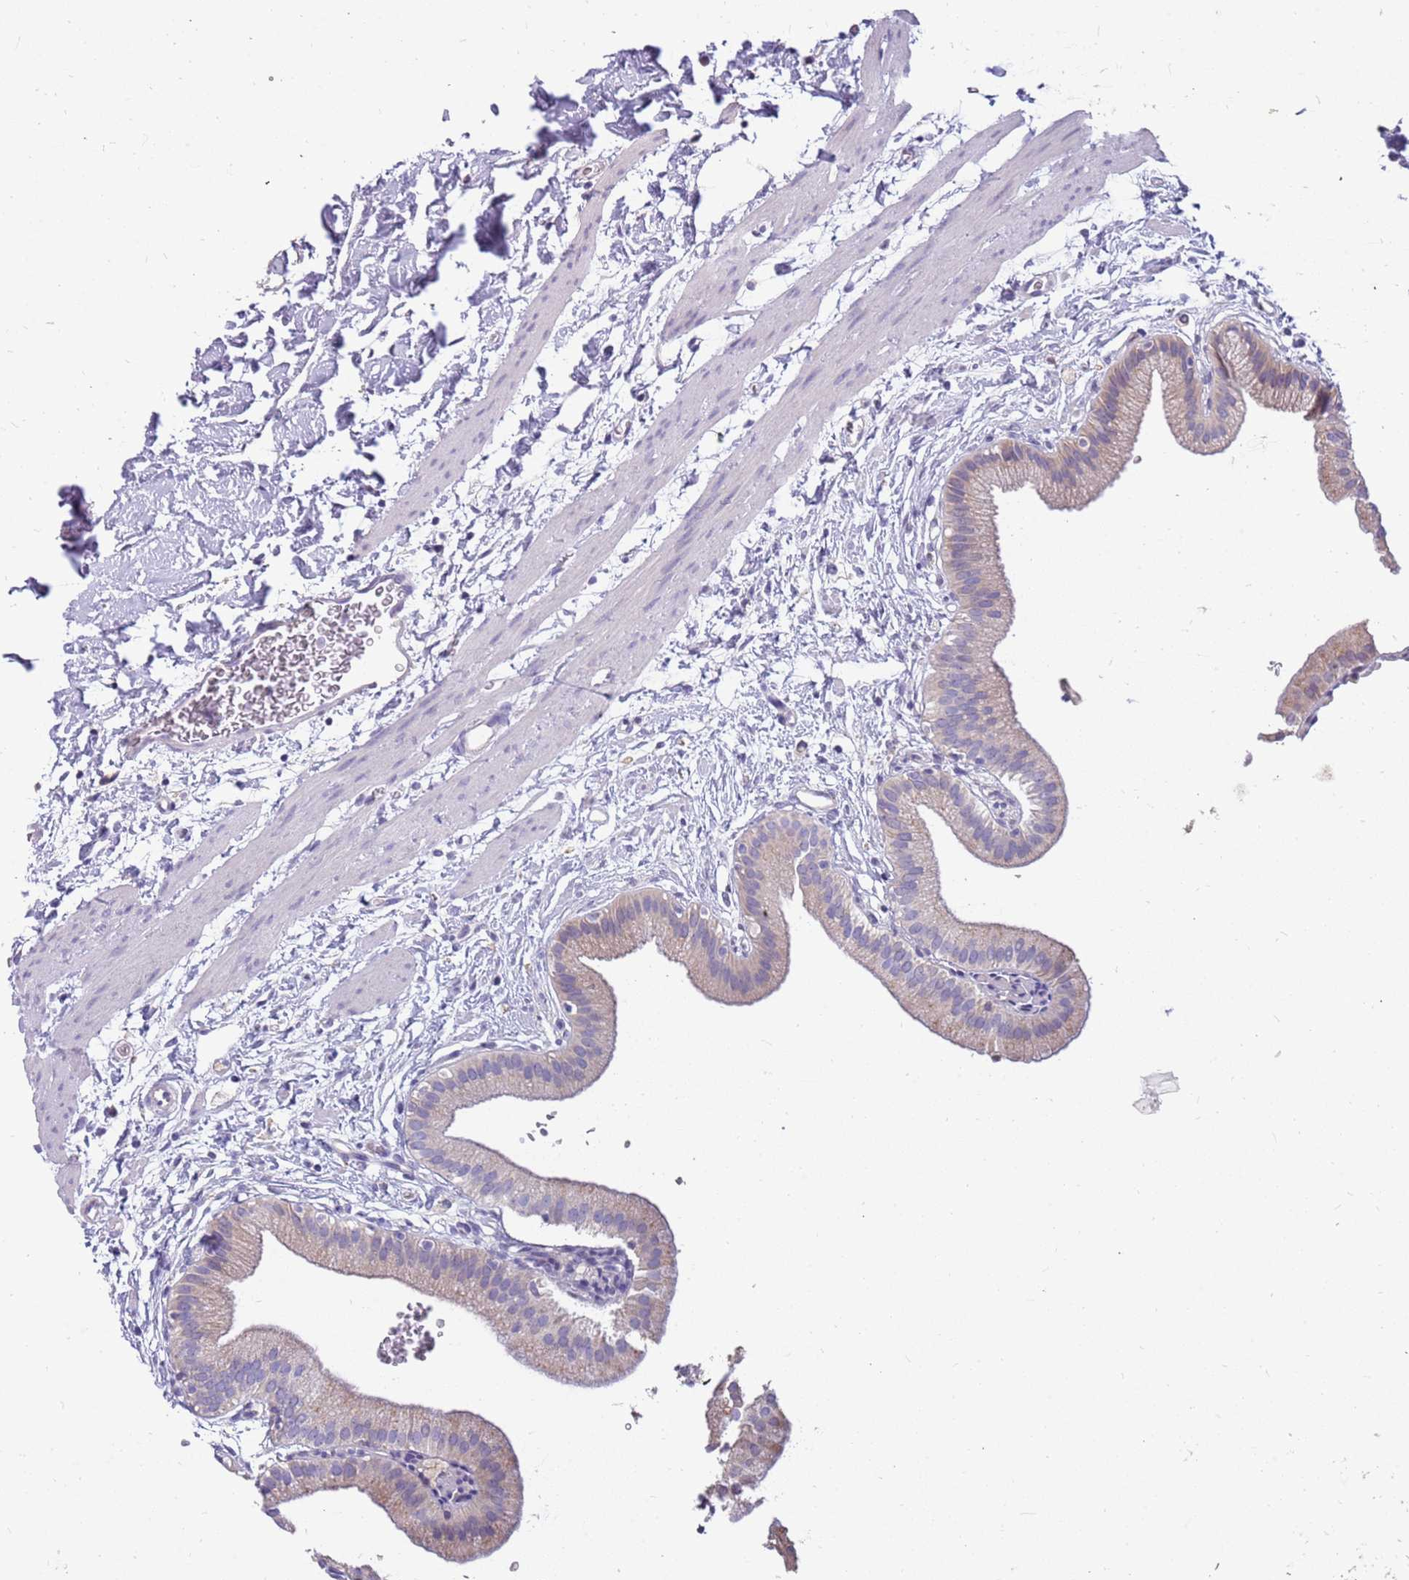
{"staining": {"intensity": "weak", "quantity": "<25%", "location": "cytoplasmic/membranous"}, "tissue": "gallbladder", "cell_type": "Glandular cells", "image_type": "normal", "snomed": [{"axis": "morphology", "description": "Normal tissue, NOS"}, {"axis": "topography", "description": "Gallbladder"}], "caption": "This is an immunohistochemistry image of unremarkable human gallbladder. There is no staining in glandular cells.", "gene": "RHCG", "patient": {"sex": "male", "age": 55}}